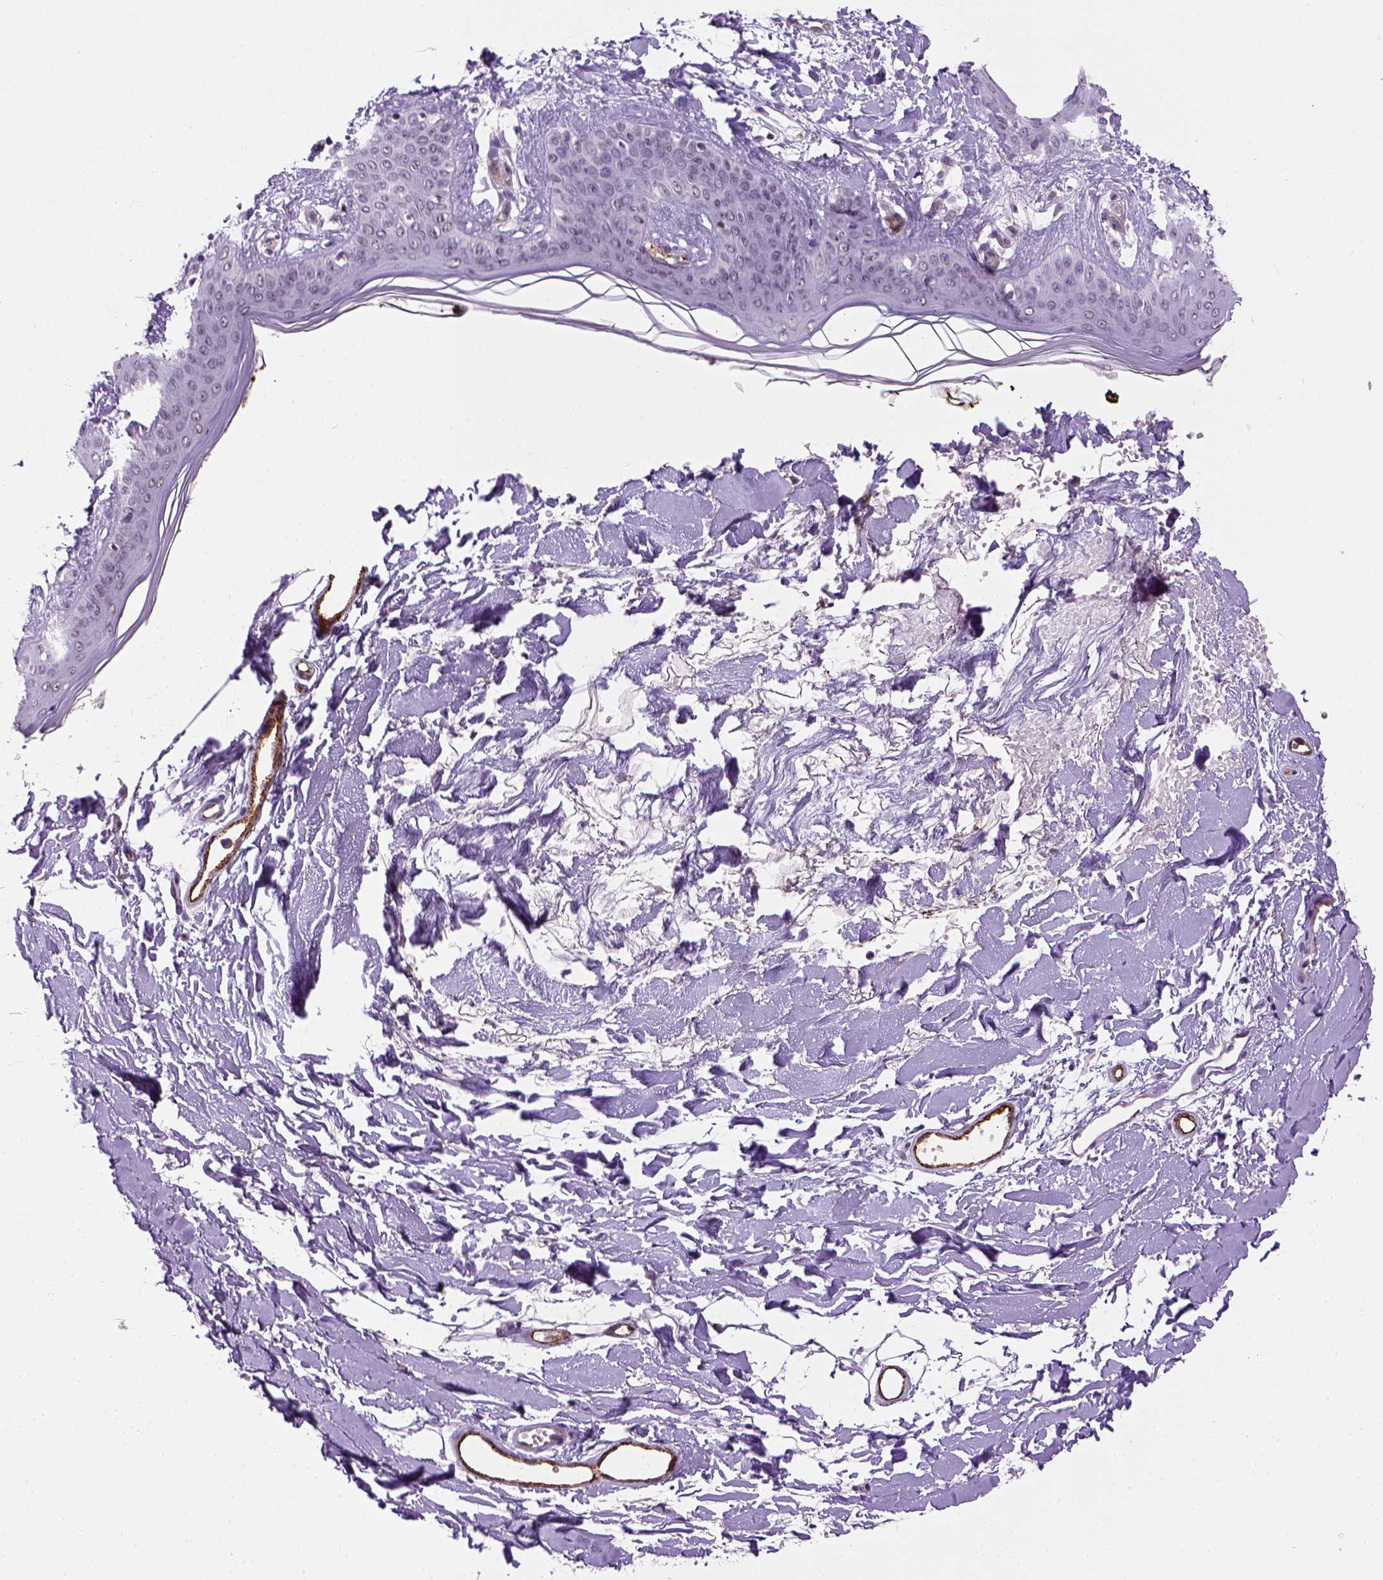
{"staining": {"intensity": "negative", "quantity": "none", "location": "none"}, "tissue": "skin", "cell_type": "Fibroblasts", "image_type": "normal", "snomed": [{"axis": "morphology", "description": "Normal tissue, NOS"}, {"axis": "topography", "description": "Skin"}], "caption": "This image is of benign skin stained with immunohistochemistry (IHC) to label a protein in brown with the nuclei are counter-stained blue. There is no staining in fibroblasts.", "gene": "VWF", "patient": {"sex": "female", "age": 34}}